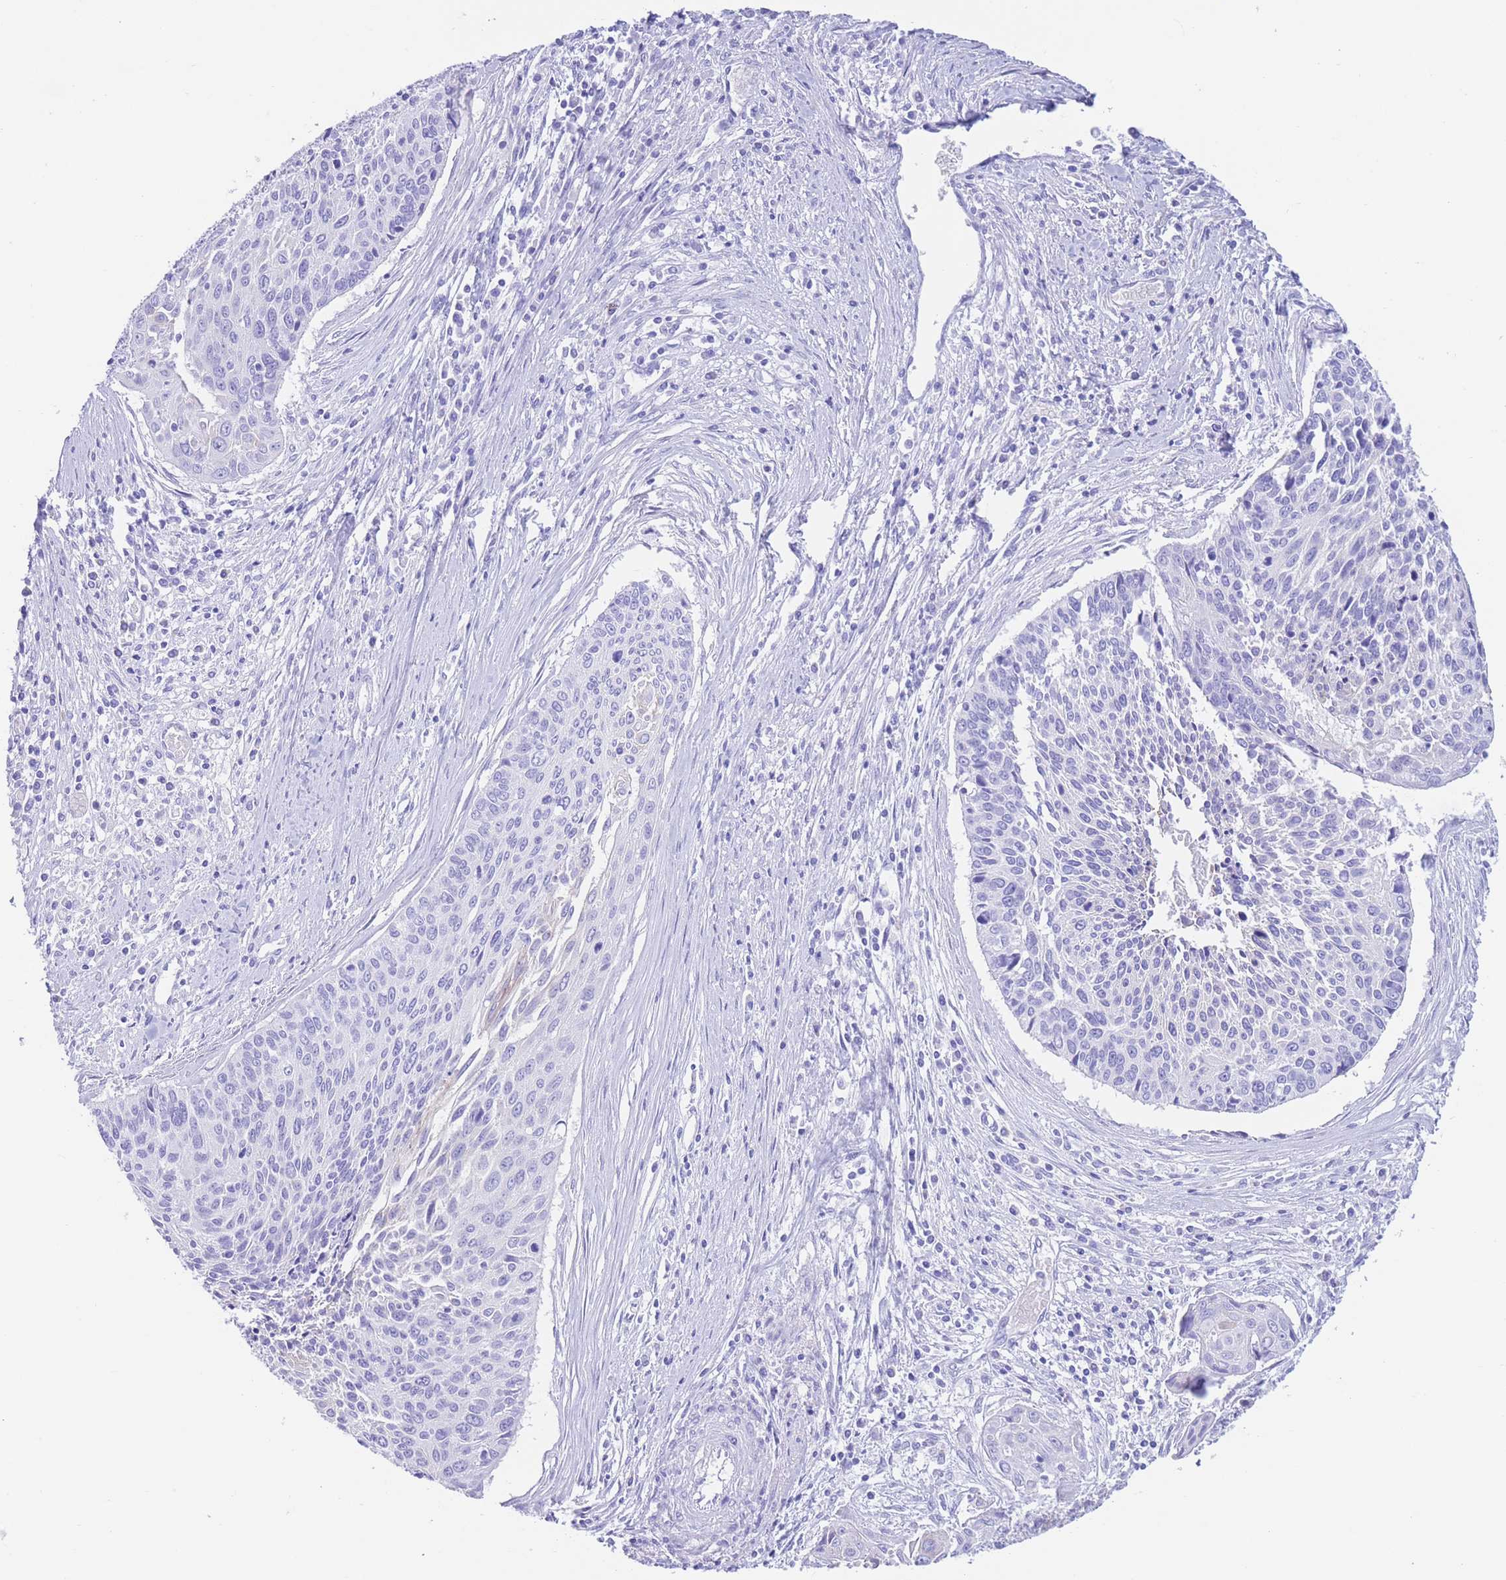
{"staining": {"intensity": "negative", "quantity": "none", "location": "none"}, "tissue": "cervical cancer", "cell_type": "Tumor cells", "image_type": "cancer", "snomed": [{"axis": "morphology", "description": "Squamous cell carcinoma, NOS"}, {"axis": "topography", "description": "Cervix"}], "caption": "Image shows no protein positivity in tumor cells of cervical cancer tissue.", "gene": "SLCO1B3", "patient": {"sex": "female", "age": 55}}